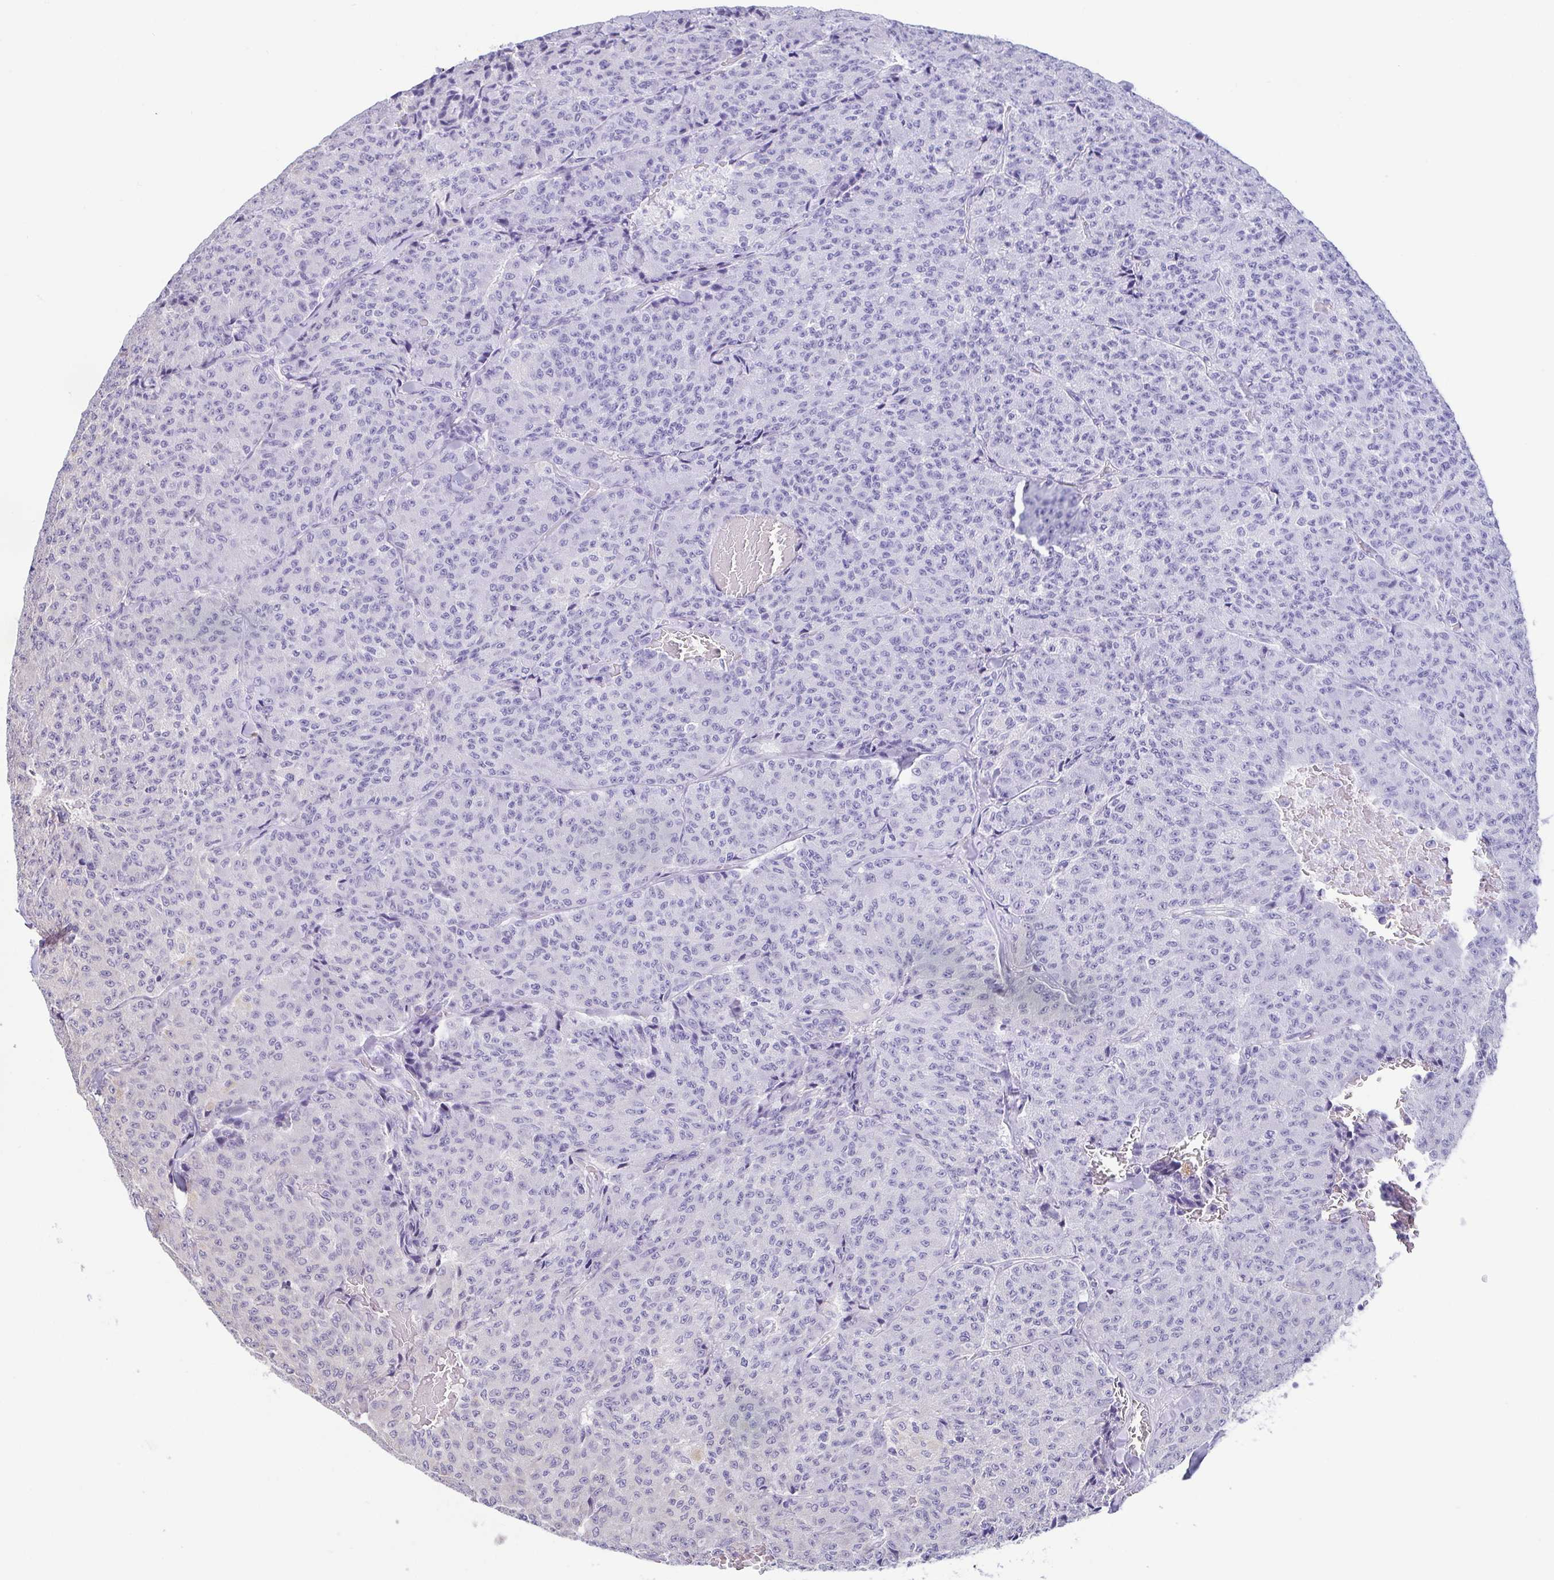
{"staining": {"intensity": "moderate", "quantity": "<25%", "location": "cytoplasmic/membranous"}, "tissue": "carcinoid", "cell_type": "Tumor cells", "image_type": "cancer", "snomed": [{"axis": "morphology", "description": "Carcinoid, malignant, NOS"}, {"axis": "topography", "description": "Lung"}], "caption": "A brown stain shows moderate cytoplasmic/membranous expression of a protein in carcinoid tumor cells. (Stains: DAB in brown, nuclei in blue, Microscopy: brightfield microscopy at high magnification).", "gene": "OSBPL7", "patient": {"sex": "male", "age": 71}}